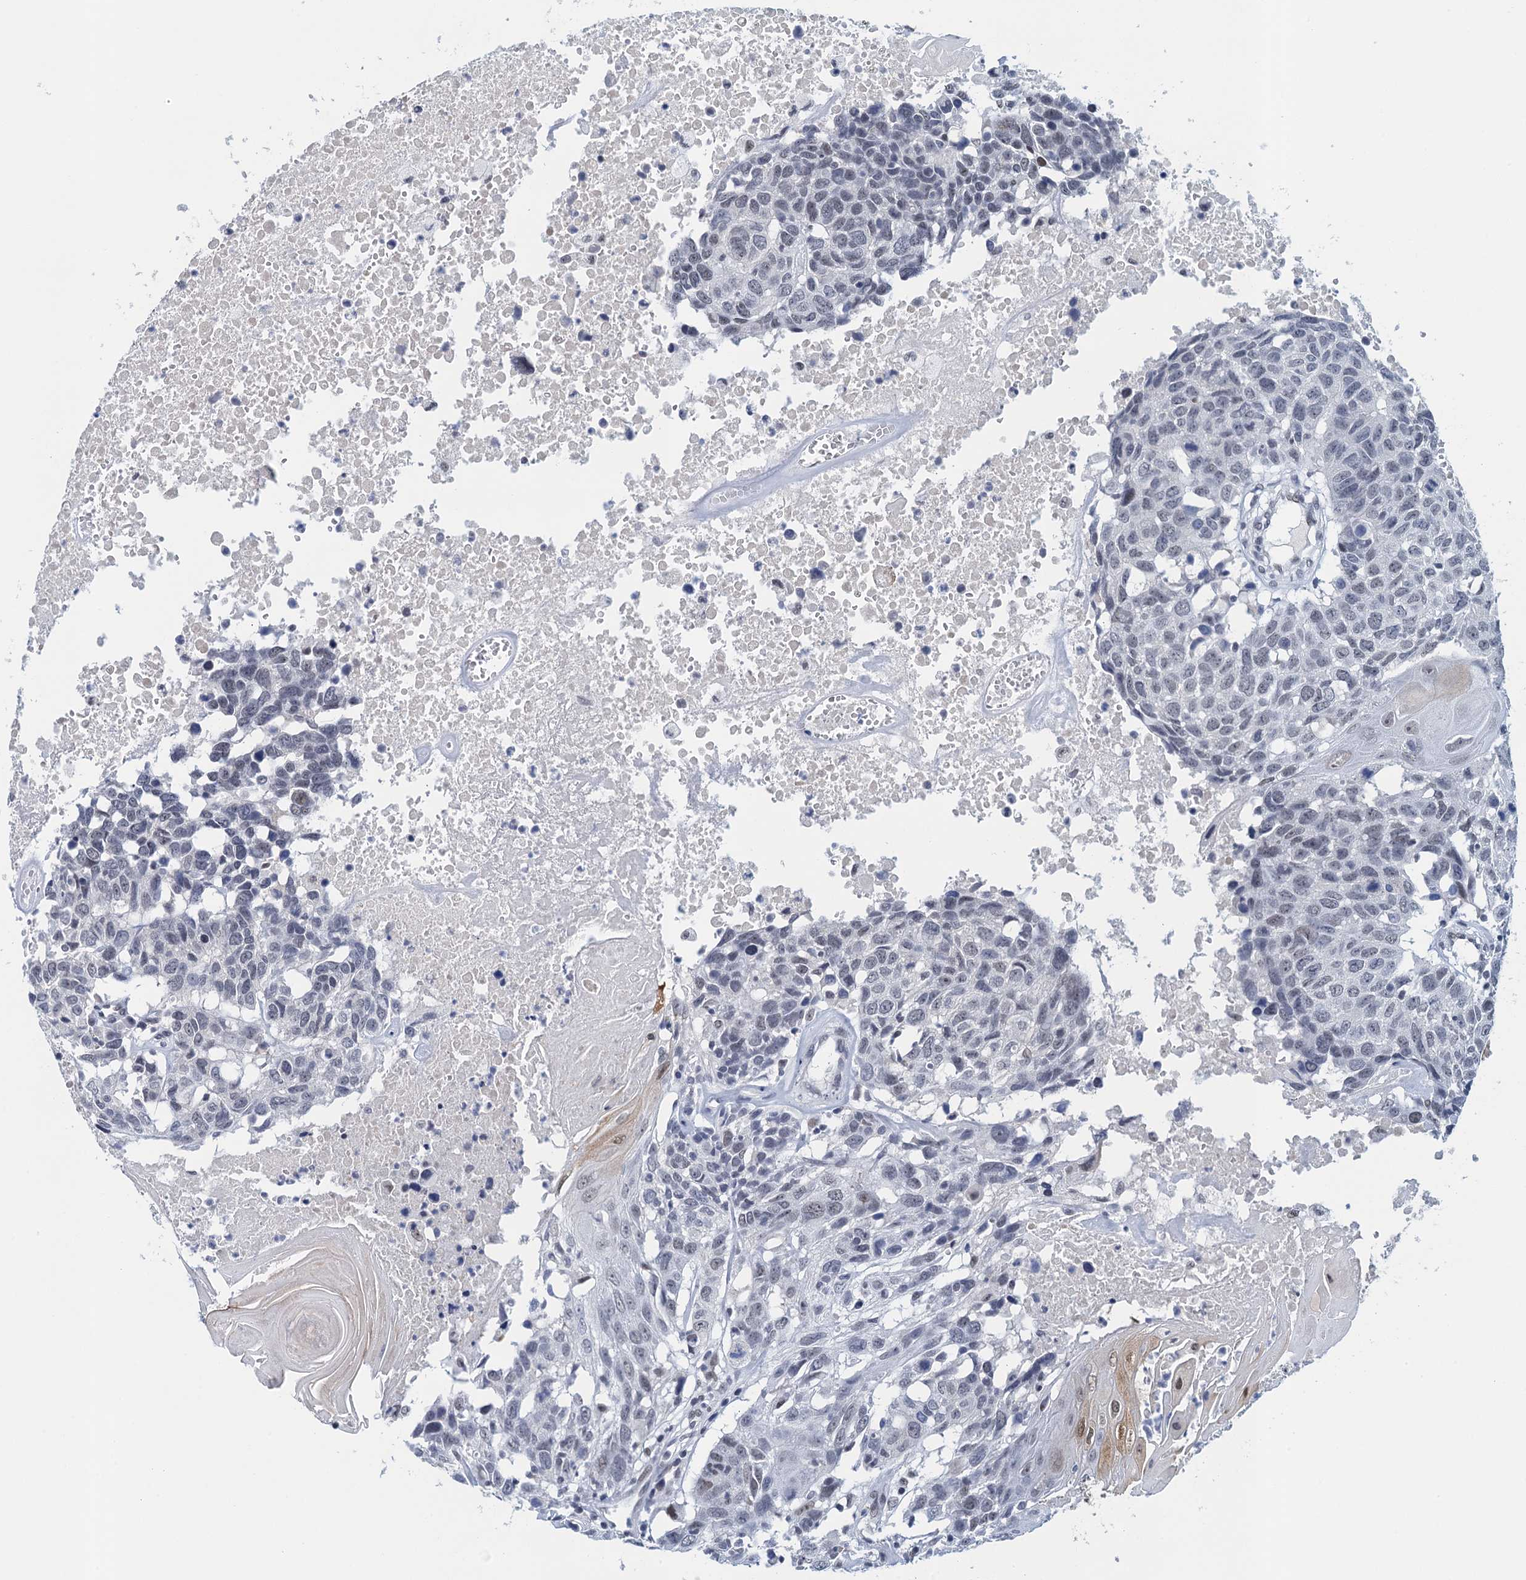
{"staining": {"intensity": "negative", "quantity": "none", "location": "none"}, "tissue": "head and neck cancer", "cell_type": "Tumor cells", "image_type": "cancer", "snomed": [{"axis": "morphology", "description": "Squamous cell carcinoma, NOS"}, {"axis": "topography", "description": "Head-Neck"}], "caption": "Immunohistochemical staining of human squamous cell carcinoma (head and neck) demonstrates no significant staining in tumor cells. Nuclei are stained in blue.", "gene": "EPS8L1", "patient": {"sex": "male", "age": 66}}